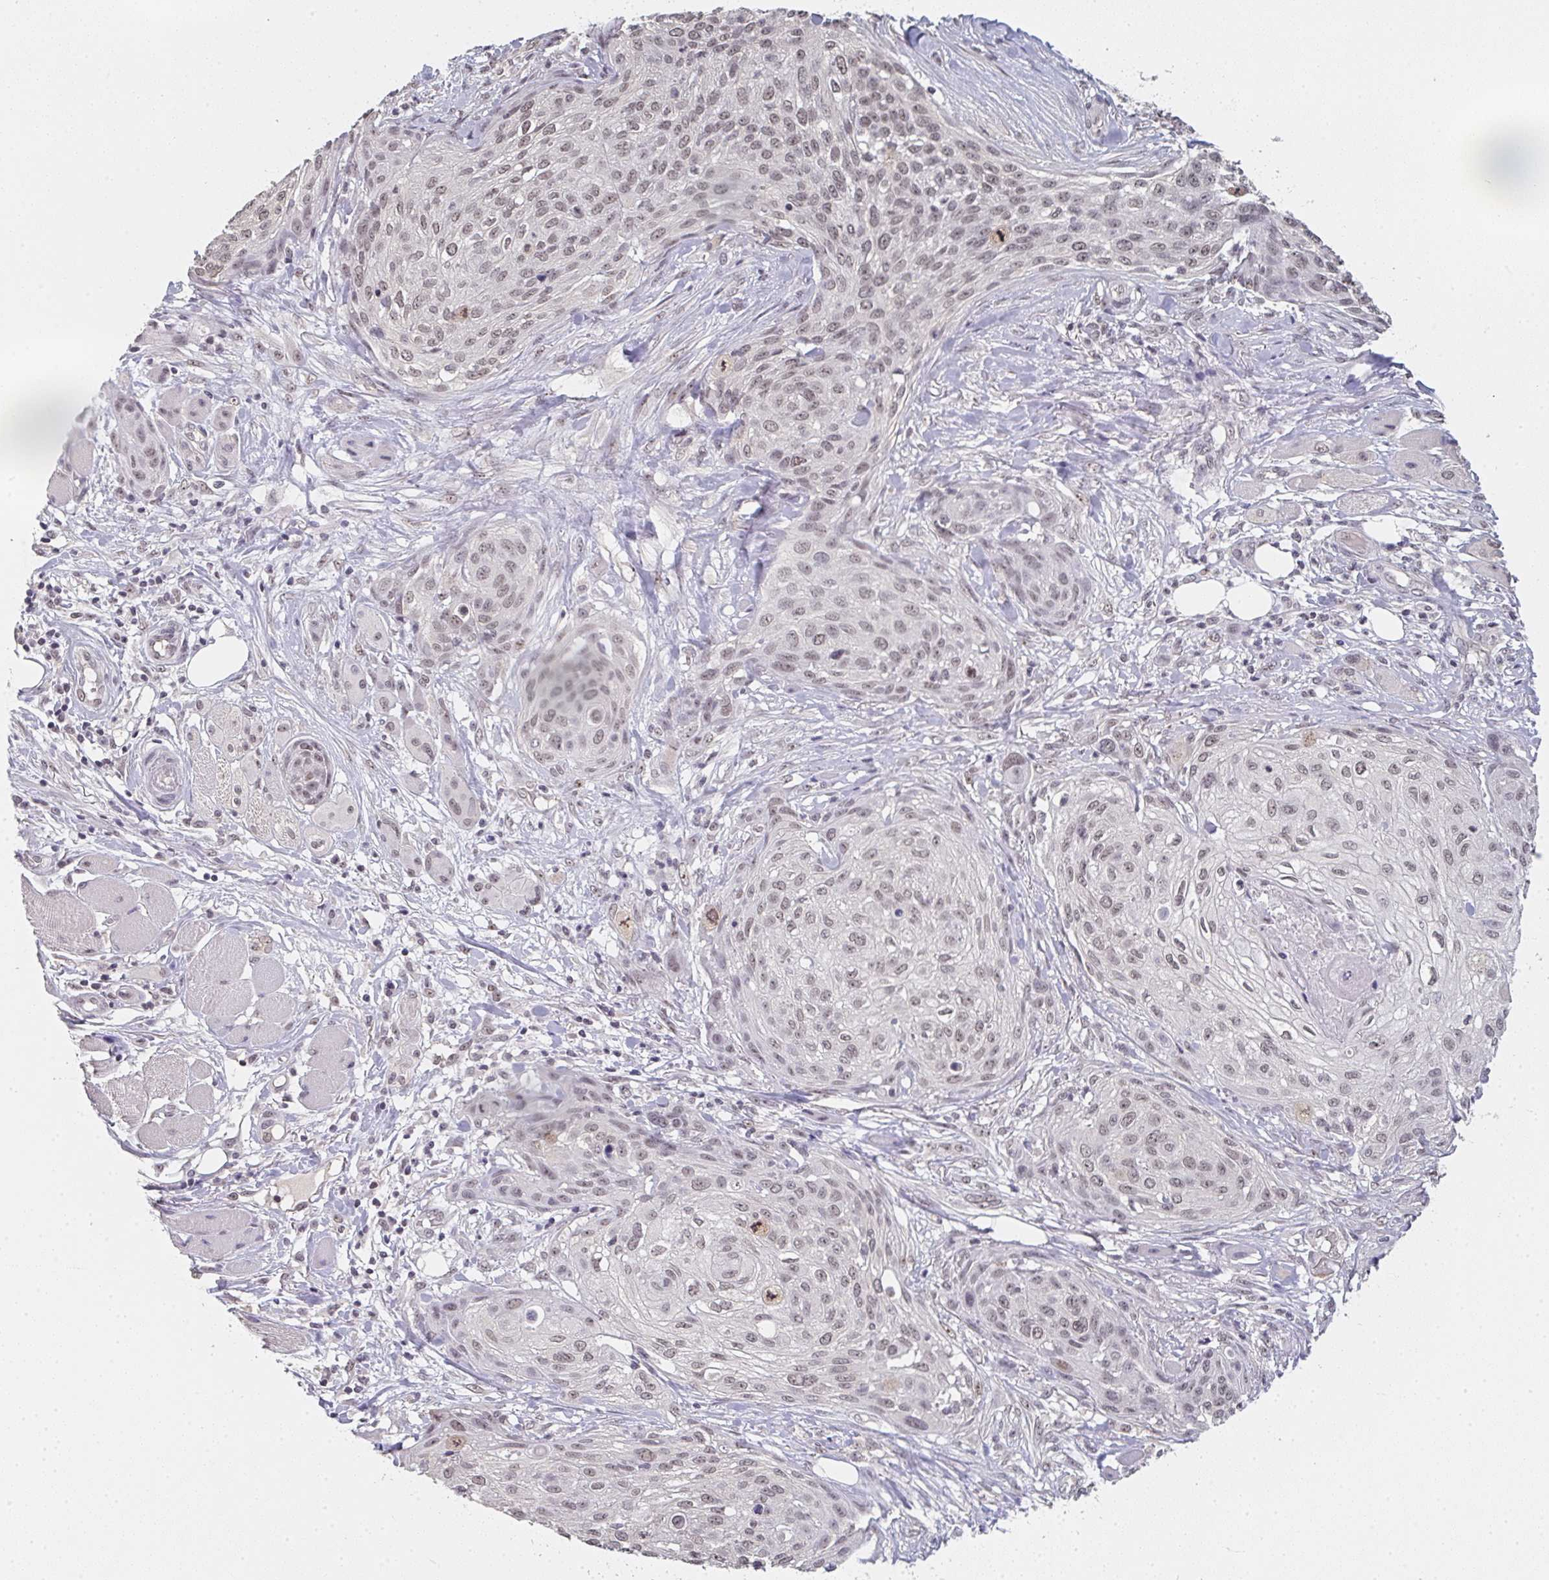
{"staining": {"intensity": "weak", "quantity": ">75%", "location": "nuclear"}, "tissue": "skin cancer", "cell_type": "Tumor cells", "image_type": "cancer", "snomed": [{"axis": "morphology", "description": "Squamous cell carcinoma, NOS"}, {"axis": "topography", "description": "Skin"}], "caption": "Human skin squamous cell carcinoma stained with a brown dye reveals weak nuclear positive expression in approximately >75% of tumor cells.", "gene": "DKC1", "patient": {"sex": "female", "age": 87}}